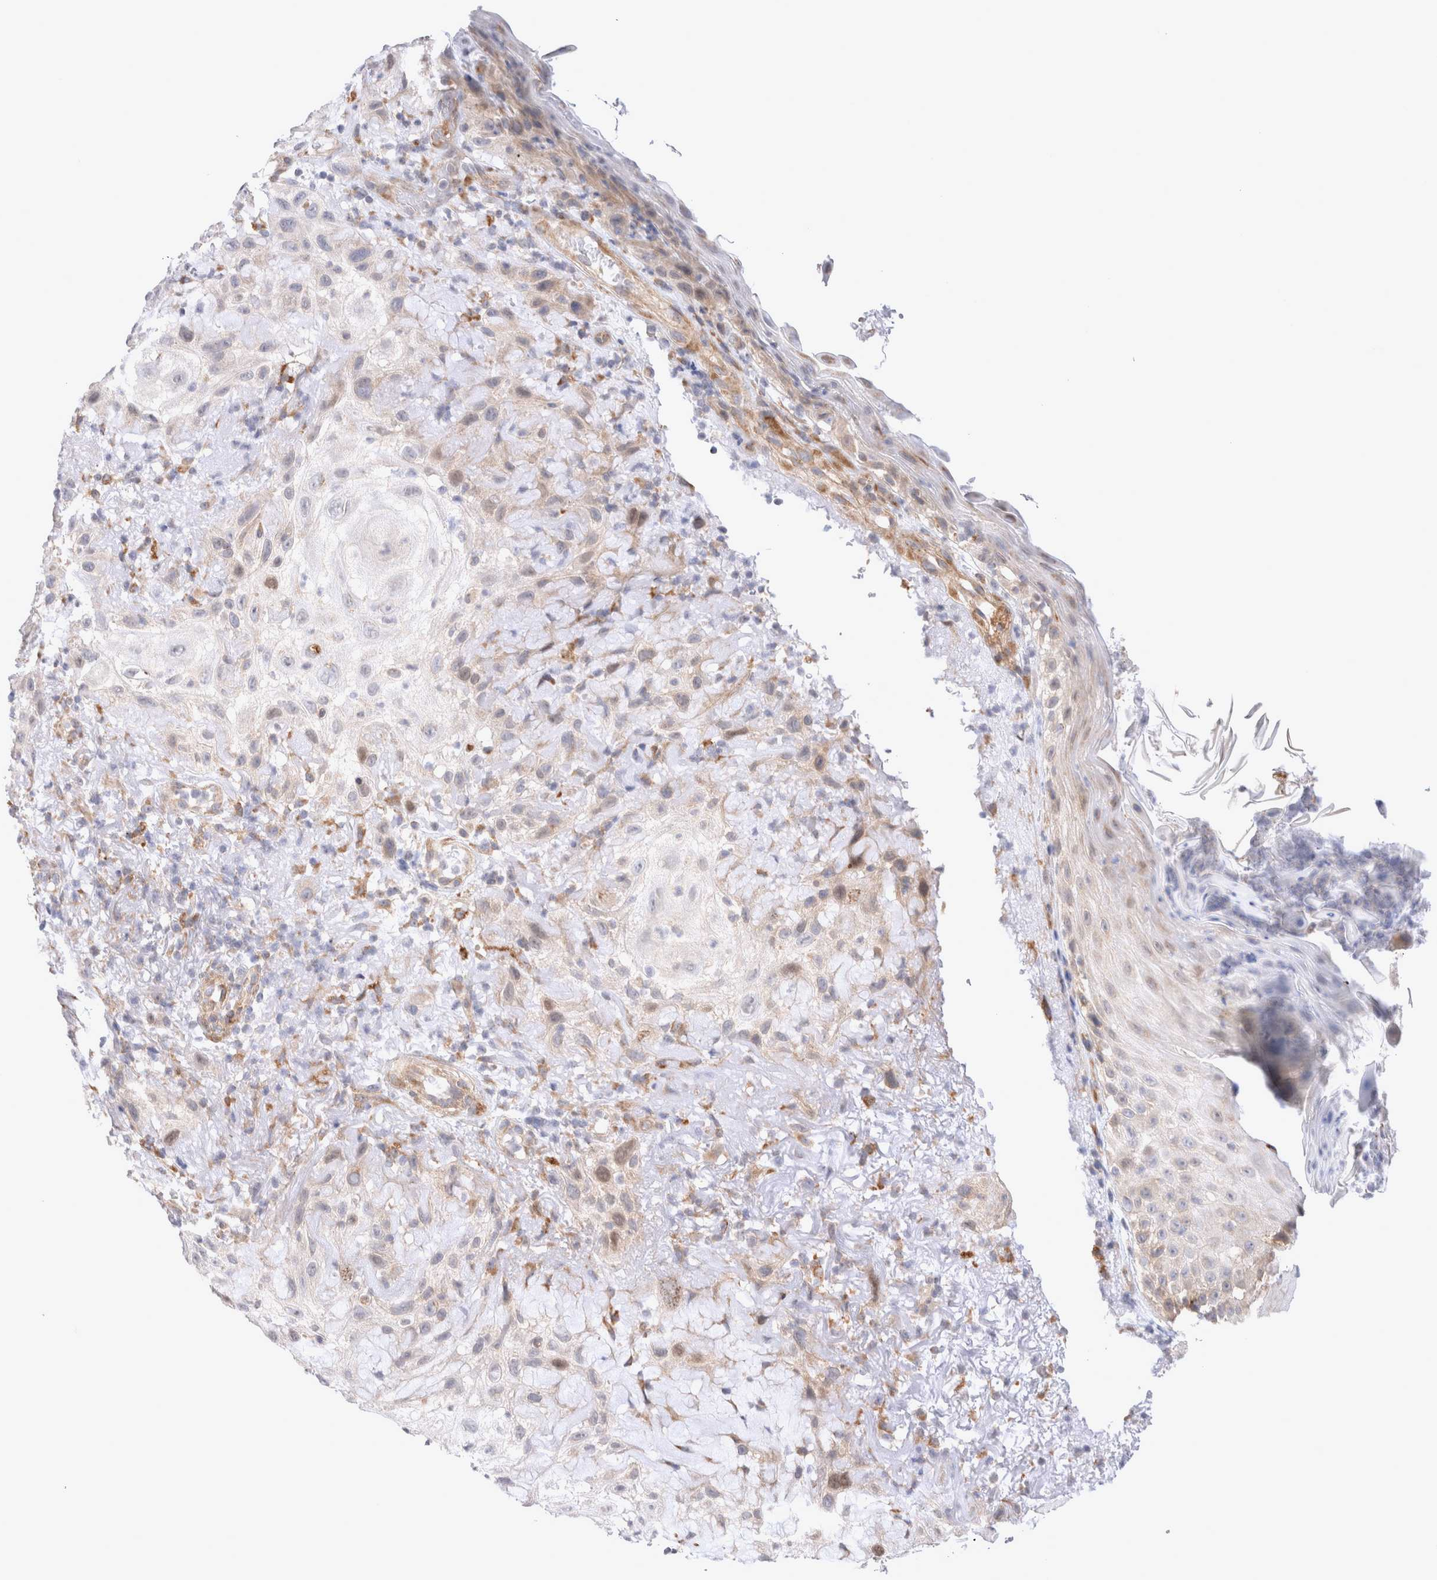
{"staining": {"intensity": "weak", "quantity": "<25%", "location": "cytoplasmic/membranous"}, "tissue": "skin cancer", "cell_type": "Tumor cells", "image_type": "cancer", "snomed": [{"axis": "morphology", "description": "Squamous cell carcinoma, NOS"}, {"axis": "topography", "description": "Skin"}], "caption": "Immunohistochemistry (IHC) histopathology image of skin squamous cell carcinoma stained for a protein (brown), which exhibits no expression in tumor cells.", "gene": "NPC1", "patient": {"sex": "female", "age": 96}}